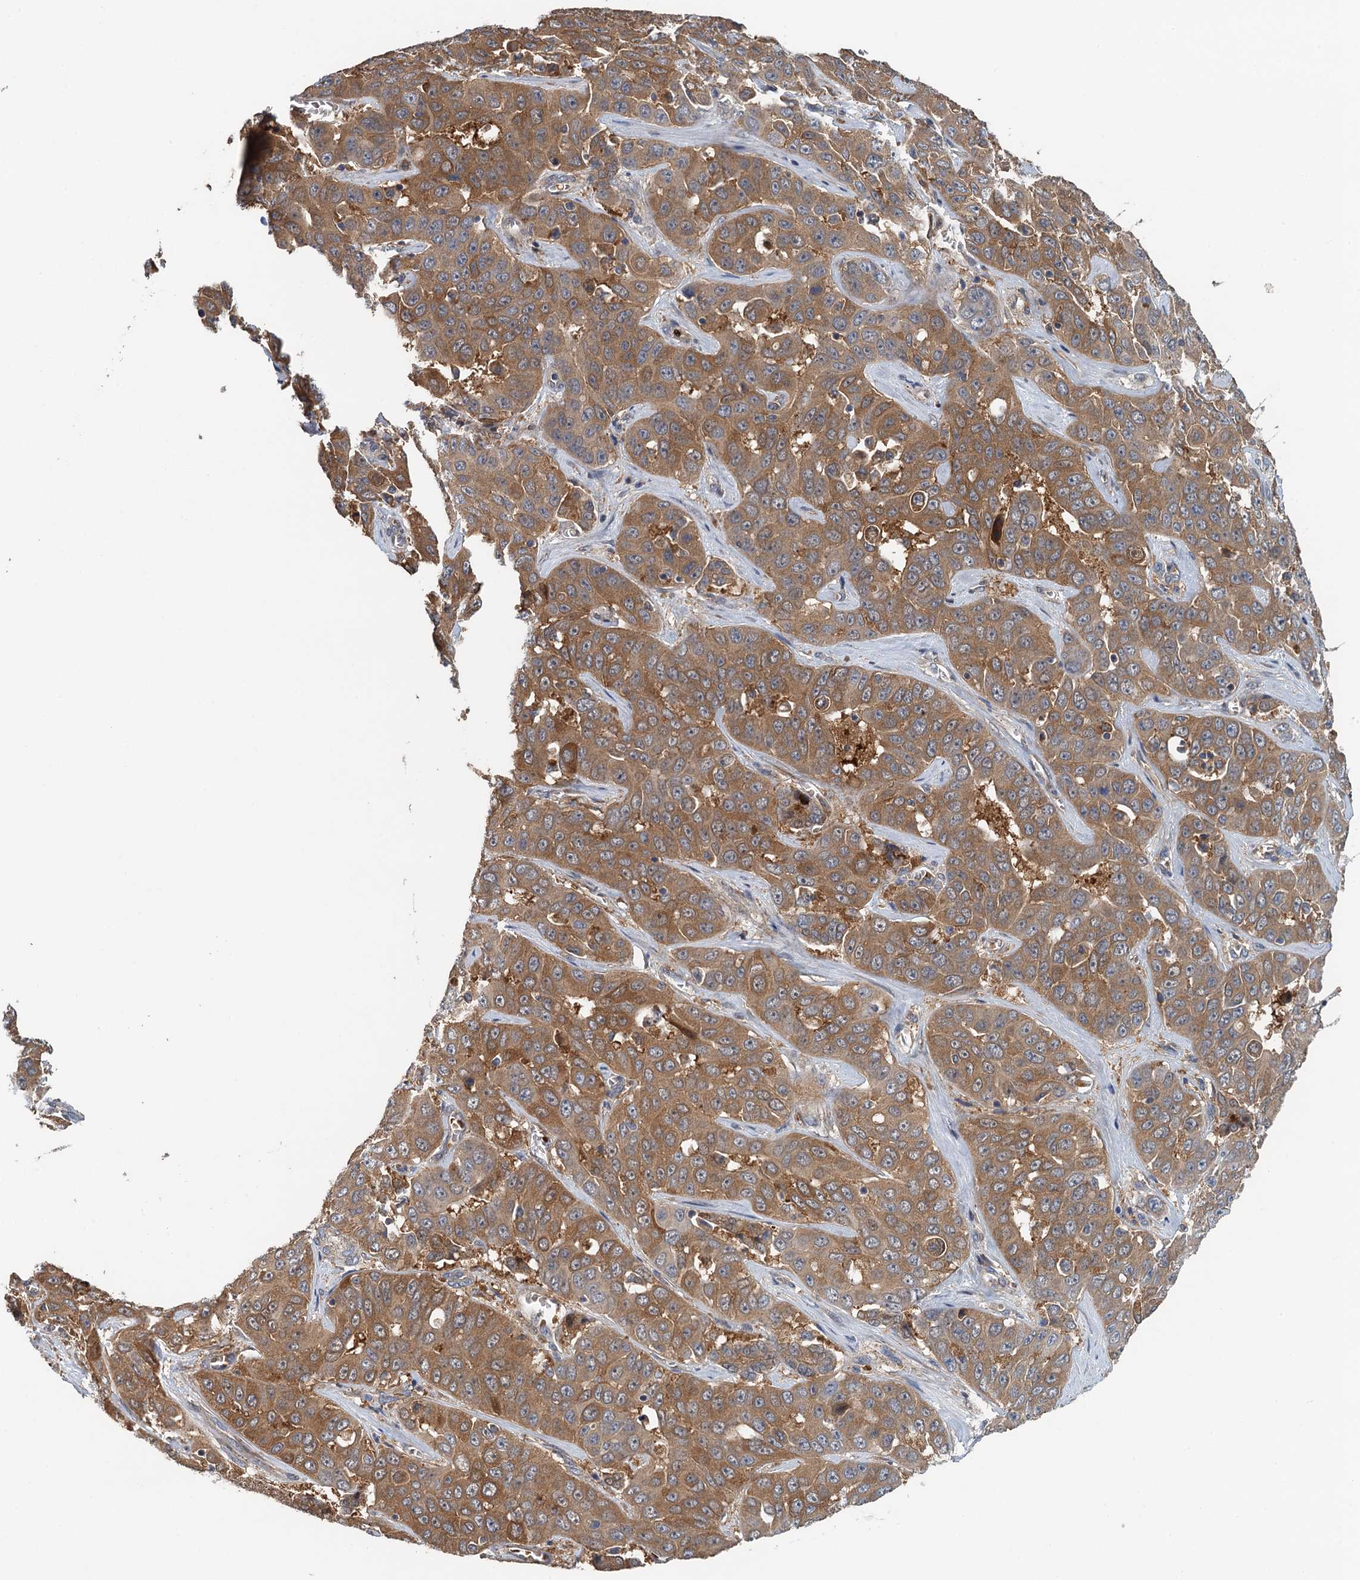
{"staining": {"intensity": "moderate", "quantity": "25%-75%", "location": "cytoplasmic/membranous"}, "tissue": "liver cancer", "cell_type": "Tumor cells", "image_type": "cancer", "snomed": [{"axis": "morphology", "description": "Cholangiocarcinoma"}, {"axis": "topography", "description": "Liver"}], "caption": "A histopathology image showing moderate cytoplasmic/membranous expression in about 25%-75% of tumor cells in liver cancer (cholangiocarcinoma), as visualized by brown immunohistochemical staining.", "gene": "RSAD2", "patient": {"sex": "female", "age": 52}}